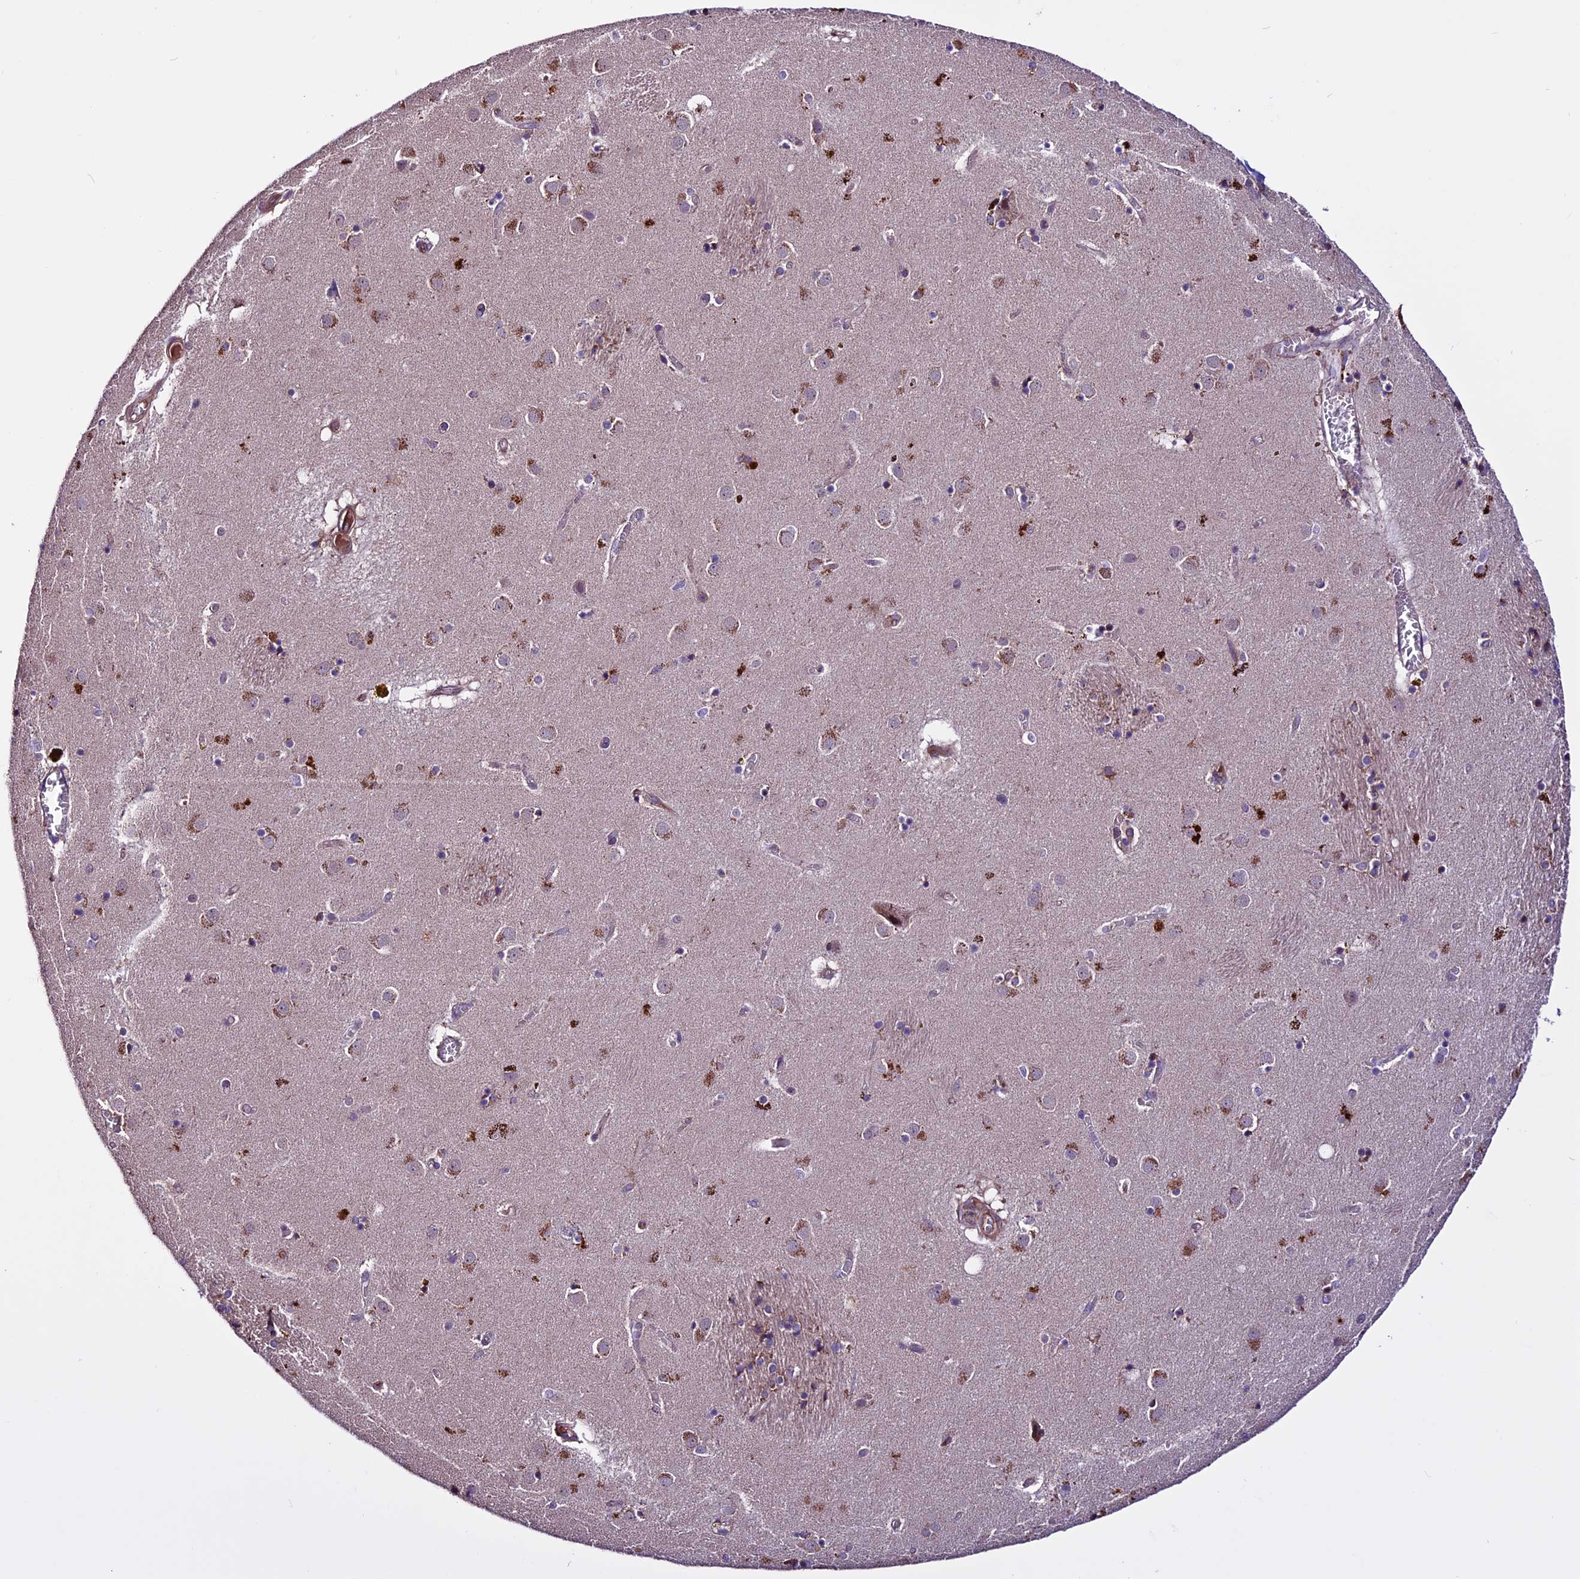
{"staining": {"intensity": "moderate", "quantity": "<25%", "location": "cytoplasmic/membranous"}, "tissue": "caudate", "cell_type": "Glial cells", "image_type": "normal", "snomed": [{"axis": "morphology", "description": "Normal tissue, NOS"}, {"axis": "topography", "description": "Lateral ventricle wall"}], "caption": "Immunohistochemistry (IHC) of benign caudate reveals low levels of moderate cytoplasmic/membranous expression in approximately <25% of glial cells.", "gene": "RINL", "patient": {"sex": "male", "age": 70}}